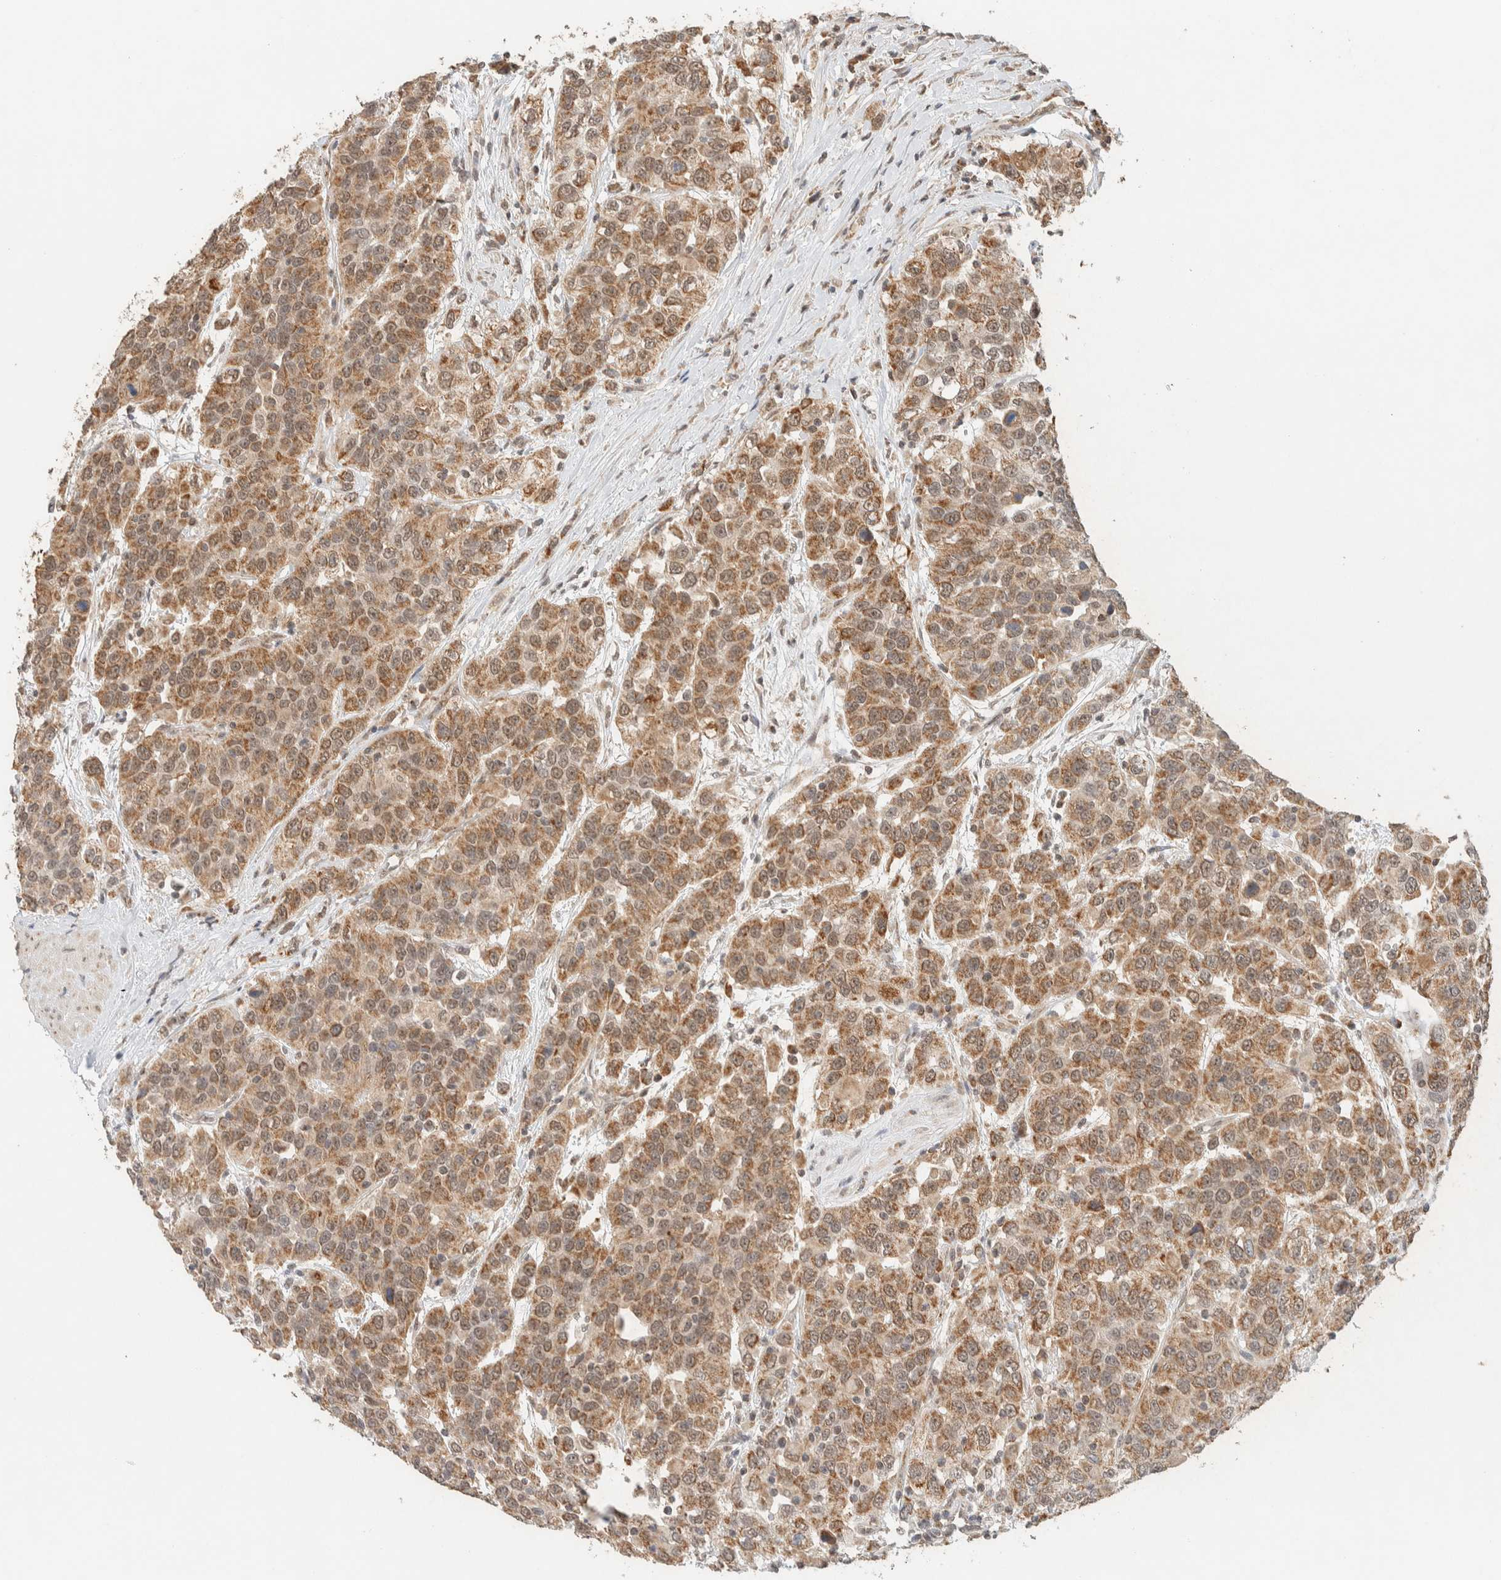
{"staining": {"intensity": "moderate", "quantity": ">75%", "location": "cytoplasmic/membranous"}, "tissue": "urothelial cancer", "cell_type": "Tumor cells", "image_type": "cancer", "snomed": [{"axis": "morphology", "description": "Urothelial carcinoma, High grade"}, {"axis": "topography", "description": "Urinary bladder"}], "caption": "Brown immunohistochemical staining in urothelial cancer demonstrates moderate cytoplasmic/membranous staining in approximately >75% of tumor cells.", "gene": "MRPL41", "patient": {"sex": "female", "age": 80}}